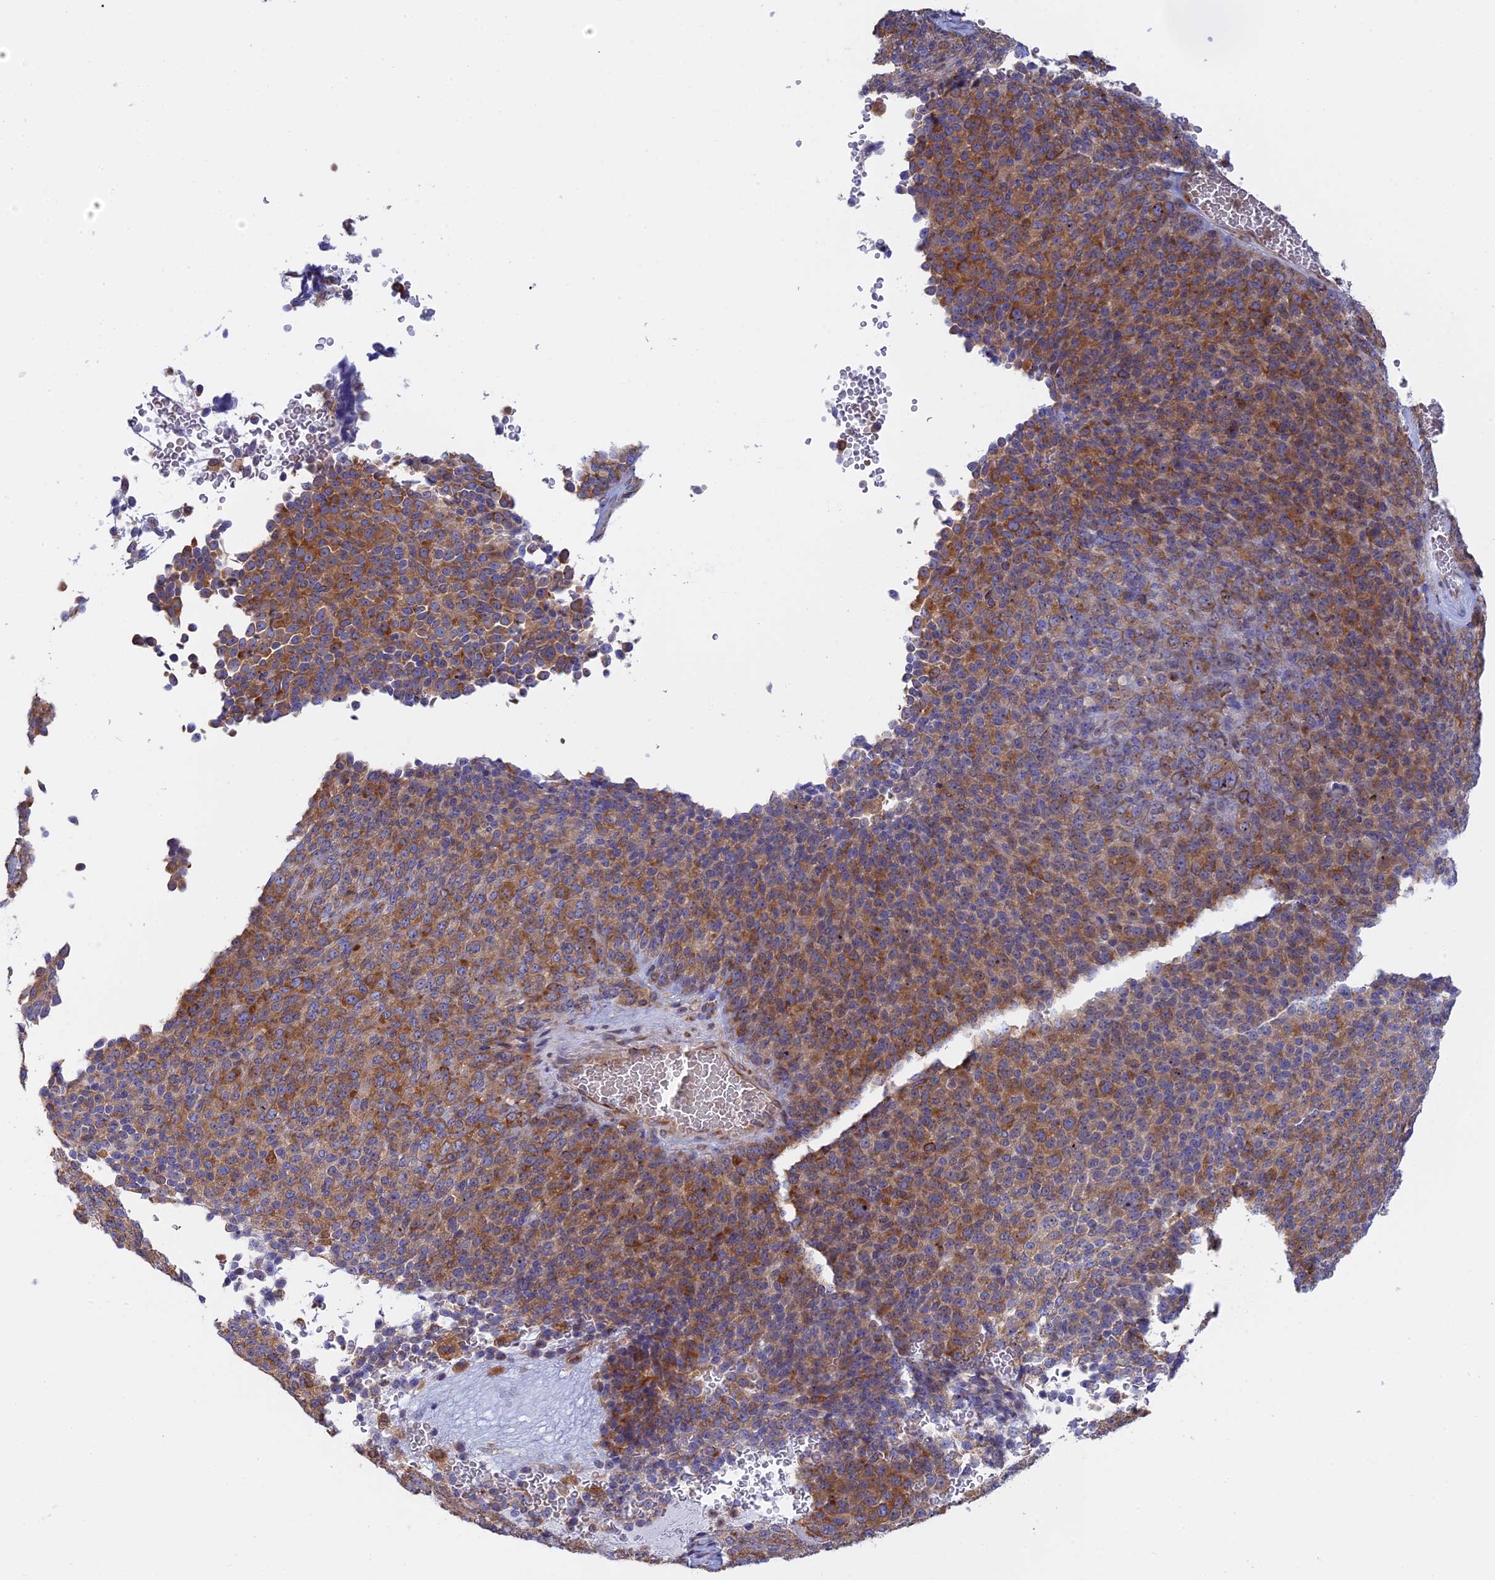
{"staining": {"intensity": "moderate", "quantity": "25%-75%", "location": "cytoplasmic/membranous"}, "tissue": "melanoma", "cell_type": "Tumor cells", "image_type": "cancer", "snomed": [{"axis": "morphology", "description": "Malignant melanoma, Metastatic site"}, {"axis": "topography", "description": "Brain"}], "caption": "High-magnification brightfield microscopy of melanoma stained with DAB (3,3'-diaminobenzidine) (brown) and counterstained with hematoxylin (blue). tumor cells exhibit moderate cytoplasmic/membranous positivity is seen in about25%-75% of cells.", "gene": "GMIP", "patient": {"sex": "female", "age": 56}}